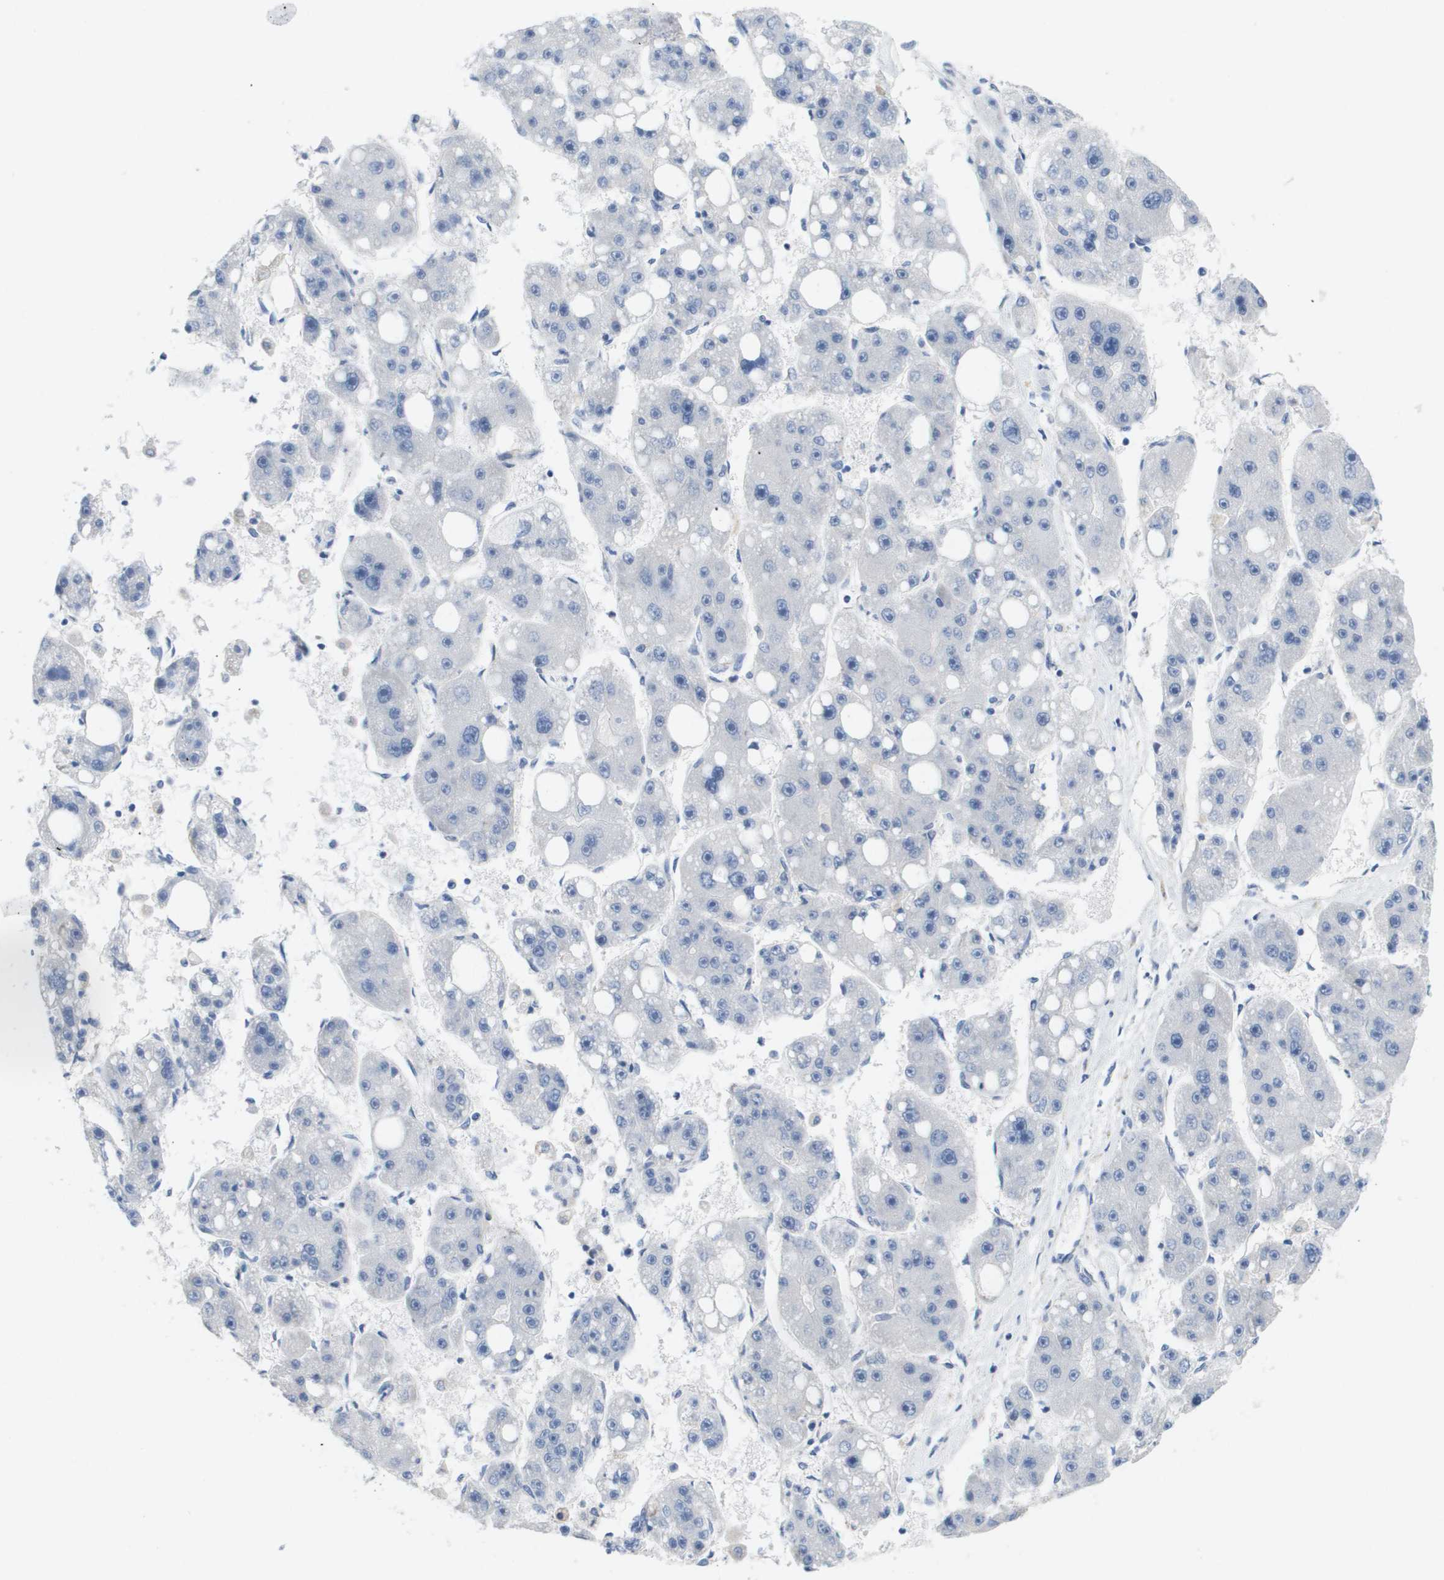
{"staining": {"intensity": "negative", "quantity": "none", "location": "none"}, "tissue": "liver cancer", "cell_type": "Tumor cells", "image_type": "cancer", "snomed": [{"axis": "morphology", "description": "Carcinoma, Hepatocellular, NOS"}, {"axis": "topography", "description": "Liver"}], "caption": "Immunohistochemistry of hepatocellular carcinoma (liver) reveals no expression in tumor cells. (DAB immunohistochemistry visualized using brightfield microscopy, high magnification).", "gene": "CD3G", "patient": {"sex": "female", "age": 61}}